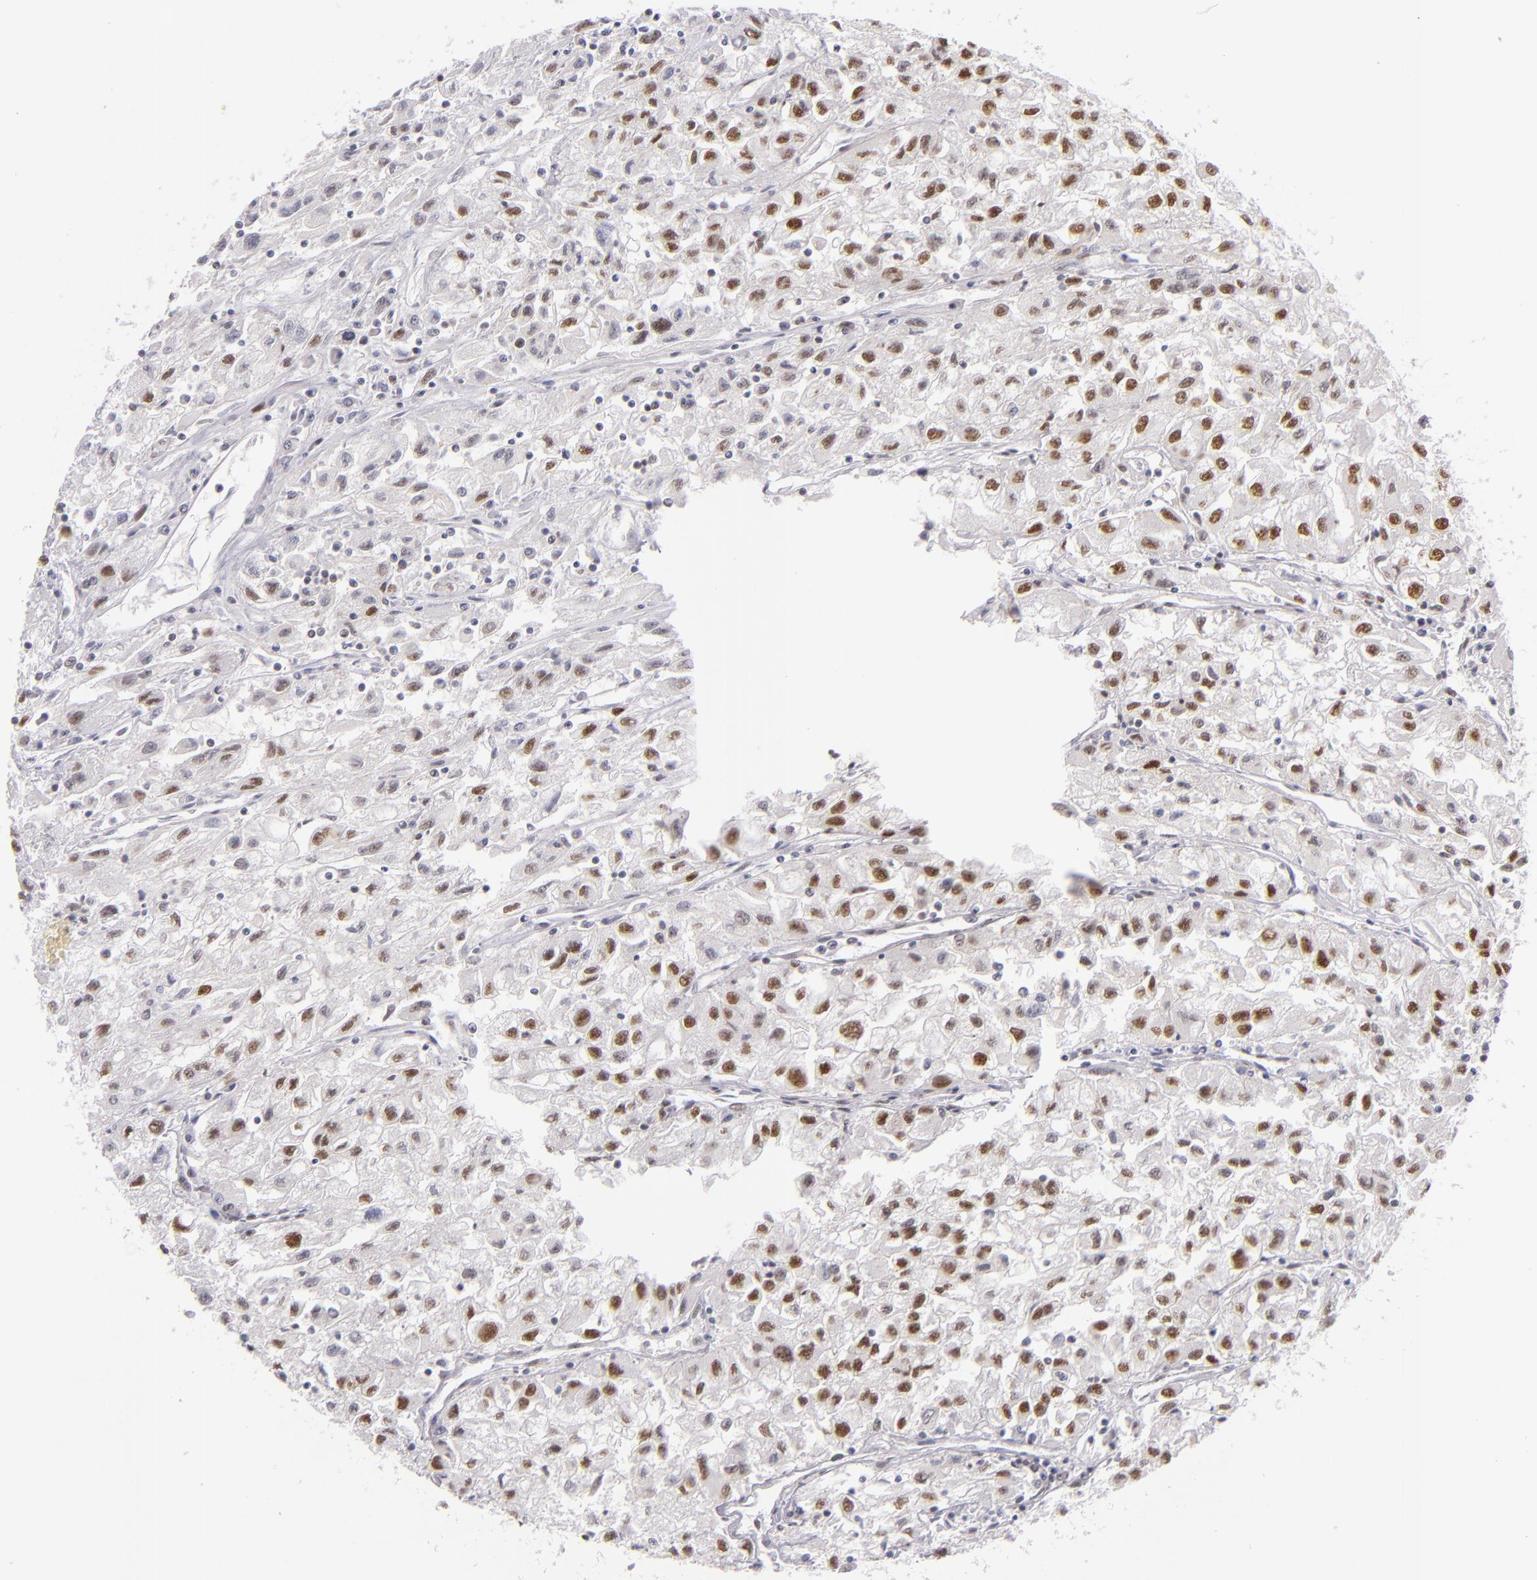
{"staining": {"intensity": "moderate", "quantity": "25%-75%", "location": "nuclear"}, "tissue": "renal cancer", "cell_type": "Tumor cells", "image_type": "cancer", "snomed": [{"axis": "morphology", "description": "Adenocarcinoma, NOS"}, {"axis": "topography", "description": "Kidney"}], "caption": "Immunohistochemistry photomicrograph of neoplastic tissue: renal cancer stained using immunohistochemistry (IHC) demonstrates medium levels of moderate protein expression localized specifically in the nuclear of tumor cells, appearing as a nuclear brown color.", "gene": "NCOR2", "patient": {"sex": "male", "age": 59}}